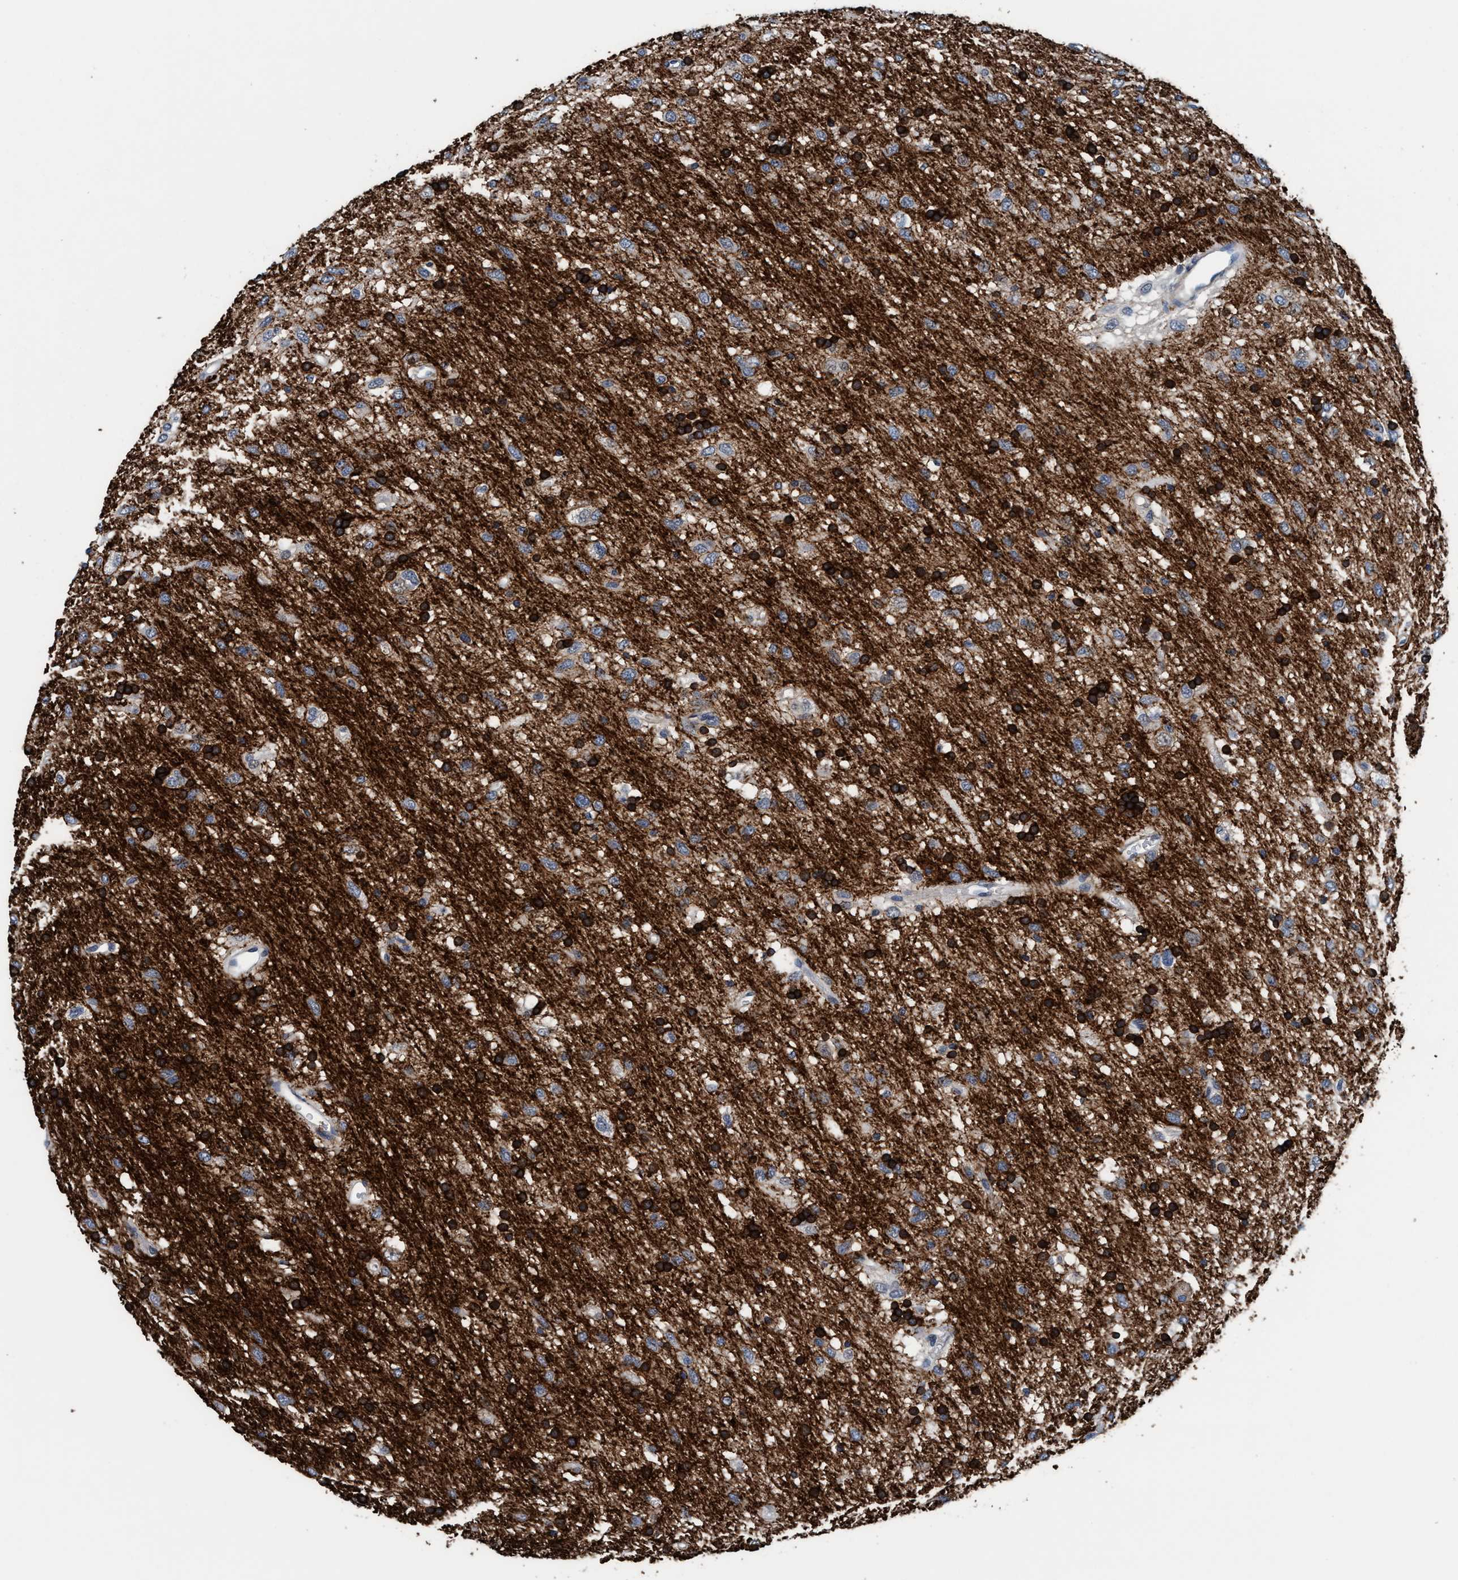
{"staining": {"intensity": "negative", "quantity": "none", "location": "none"}, "tissue": "glioma", "cell_type": "Tumor cells", "image_type": "cancer", "snomed": [{"axis": "morphology", "description": "Glioma, malignant, Low grade"}, {"axis": "topography", "description": "Brain"}], "caption": "This is a histopathology image of immunohistochemistry (IHC) staining of malignant glioma (low-grade), which shows no expression in tumor cells.", "gene": "TMEM94", "patient": {"sex": "male", "age": 77}}